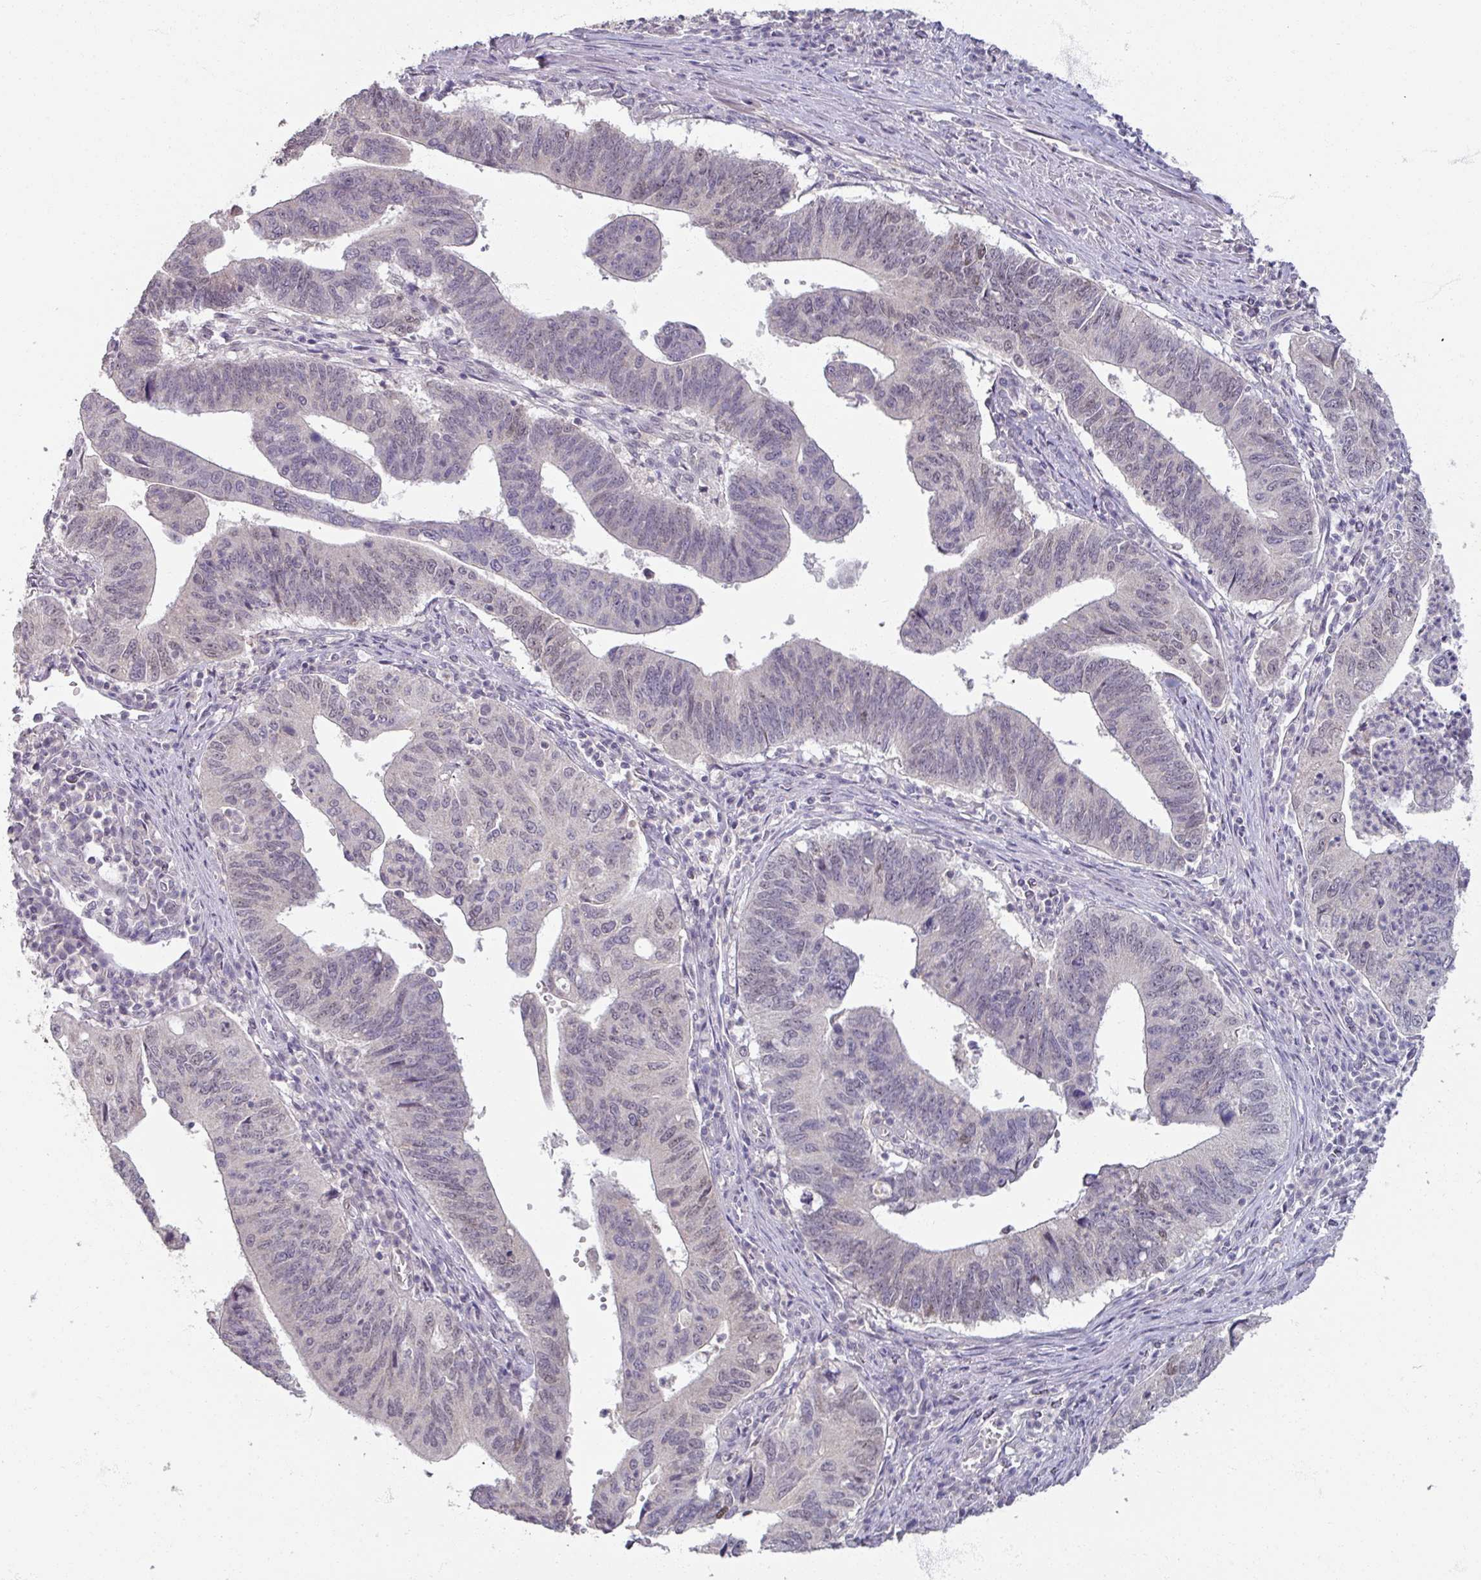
{"staining": {"intensity": "negative", "quantity": "none", "location": "none"}, "tissue": "stomach cancer", "cell_type": "Tumor cells", "image_type": "cancer", "snomed": [{"axis": "morphology", "description": "Adenocarcinoma, NOS"}, {"axis": "topography", "description": "Stomach"}], "caption": "Immunohistochemistry image of neoplastic tissue: stomach adenocarcinoma stained with DAB displays no significant protein positivity in tumor cells.", "gene": "SOX11", "patient": {"sex": "male", "age": 59}}